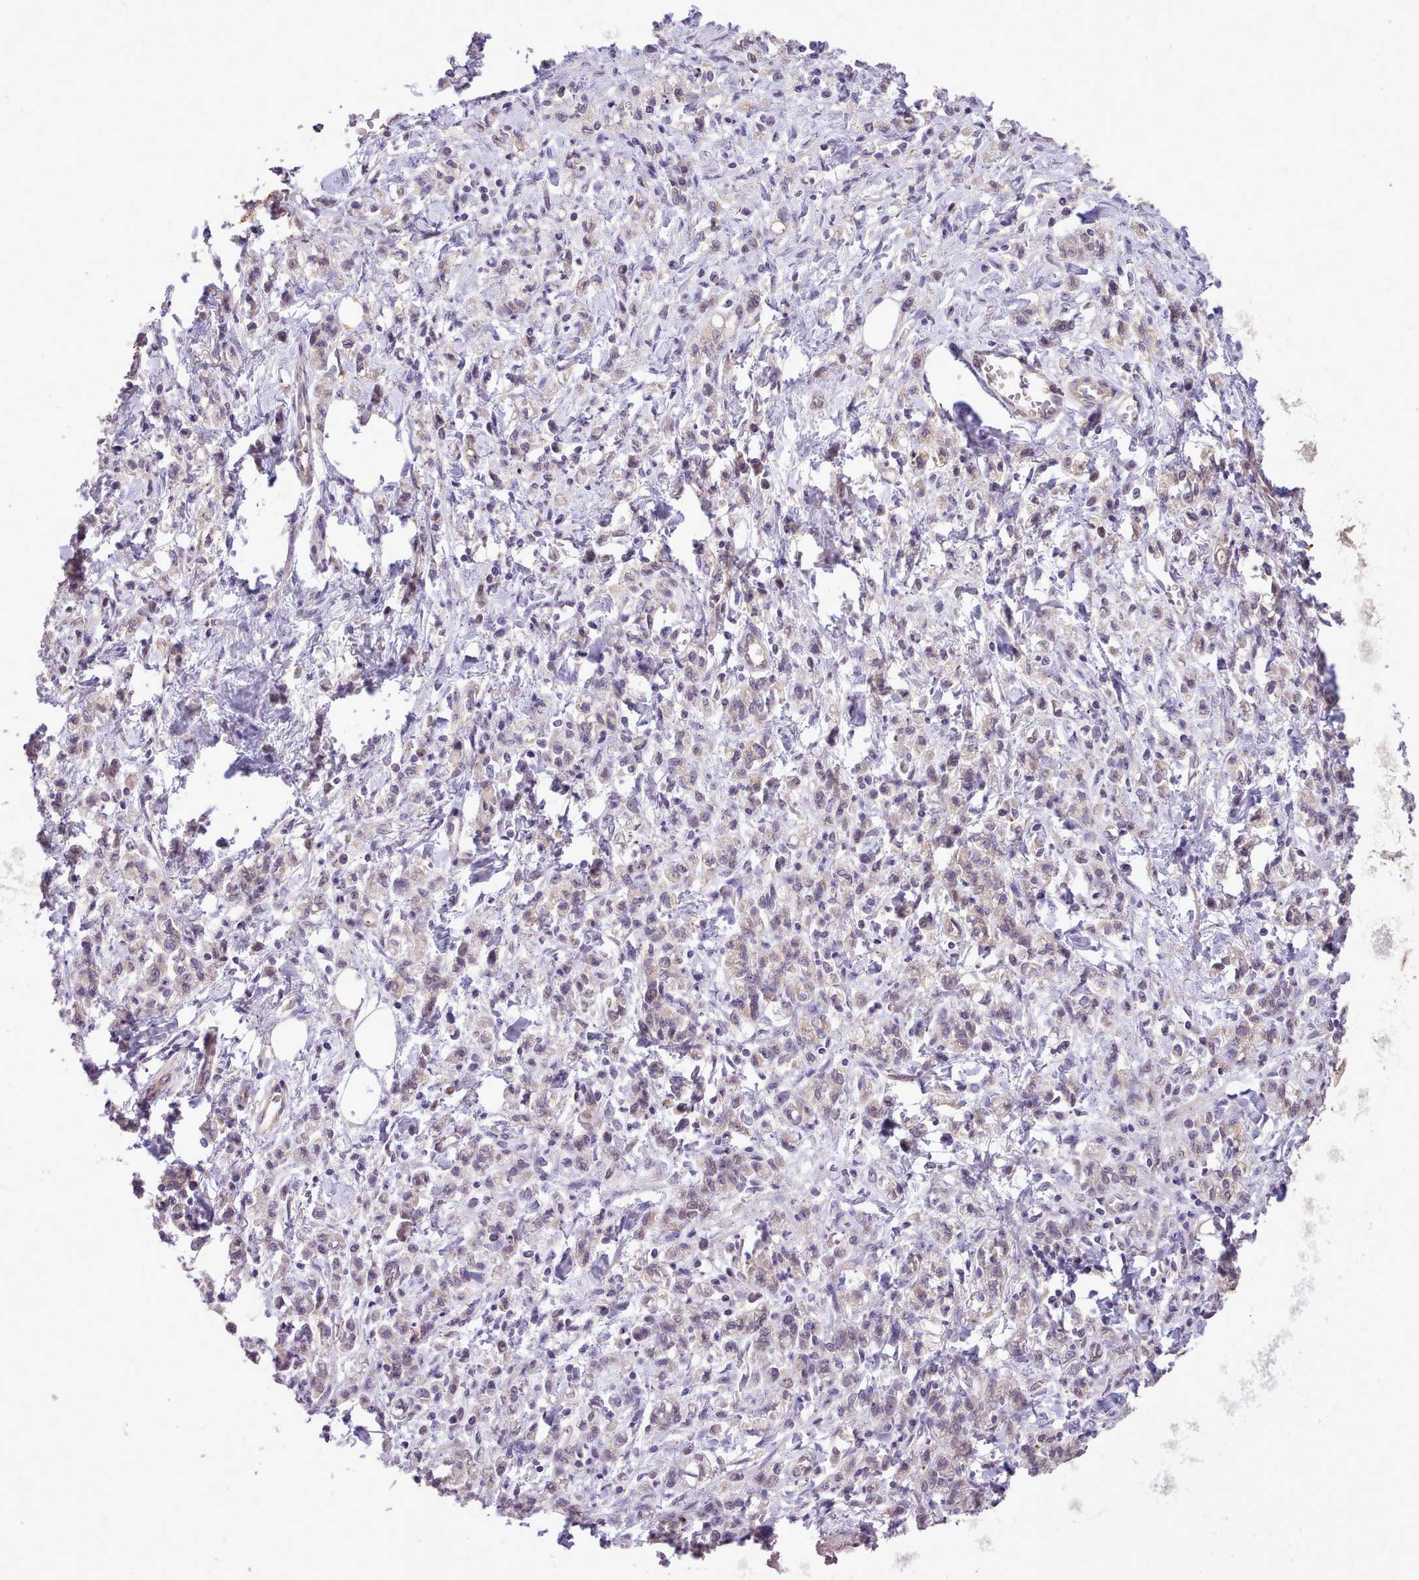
{"staining": {"intensity": "negative", "quantity": "none", "location": "none"}, "tissue": "stomach cancer", "cell_type": "Tumor cells", "image_type": "cancer", "snomed": [{"axis": "morphology", "description": "Adenocarcinoma, NOS"}, {"axis": "topography", "description": "Stomach"}], "caption": "IHC of stomach cancer (adenocarcinoma) shows no expression in tumor cells.", "gene": "ZNF607", "patient": {"sex": "male", "age": 77}}